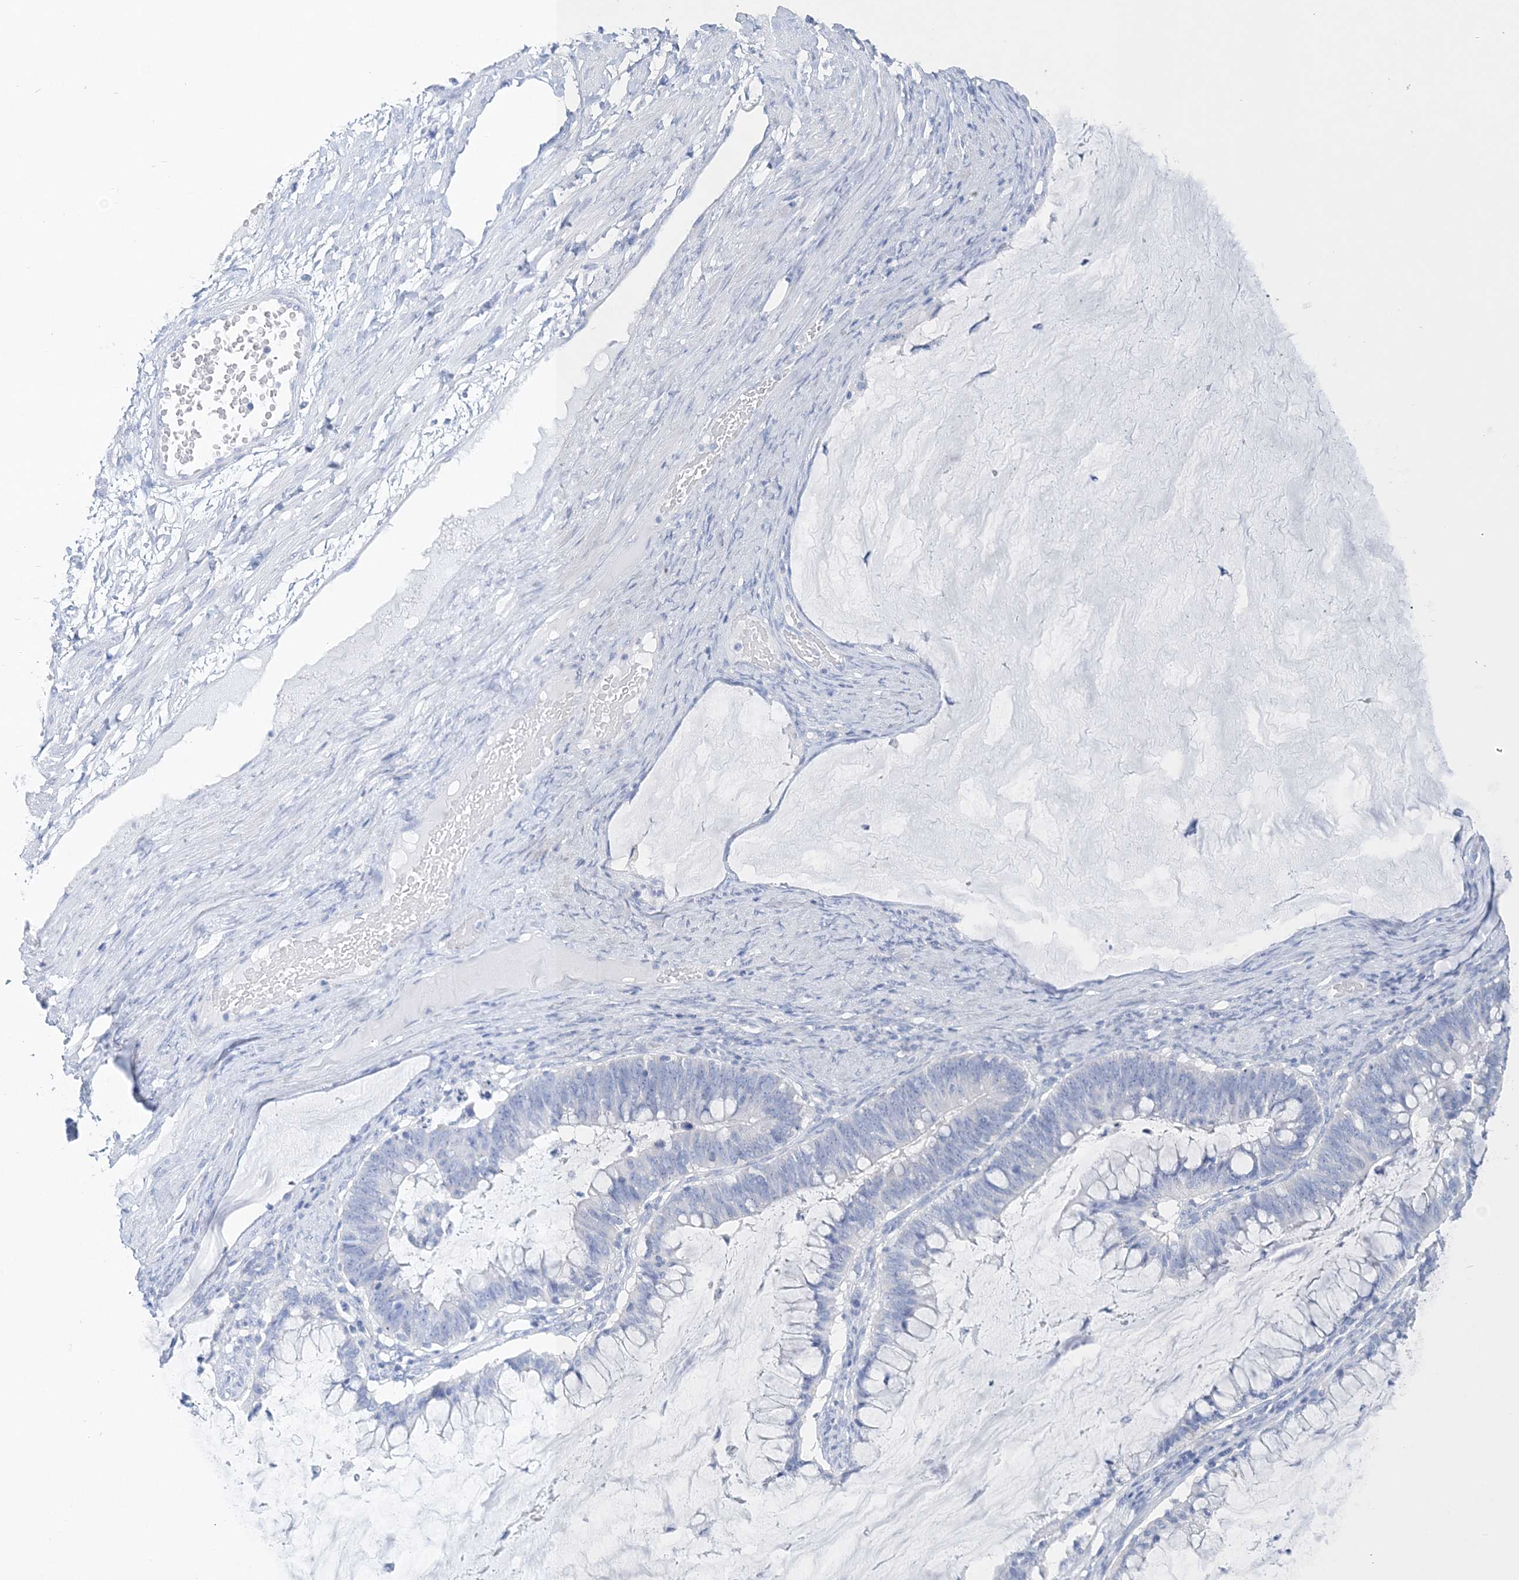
{"staining": {"intensity": "negative", "quantity": "none", "location": "none"}, "tissue": "ovarian cancer", "cell_type": "Tumor cells", "image_type": "cancer", "snomed": [{"axis": "morphology", "description": "Cystadenocarcinoma, mucinous, NOS"}, {"axis": "topography", "description": "Ovary"}], "caption": "Image shows no significant protein staining in tumor cells of ovarian mucinous cystadenocarcinoma.", "gene": "TSPYL6", "patient": {"sex": "female", "age": 61}}